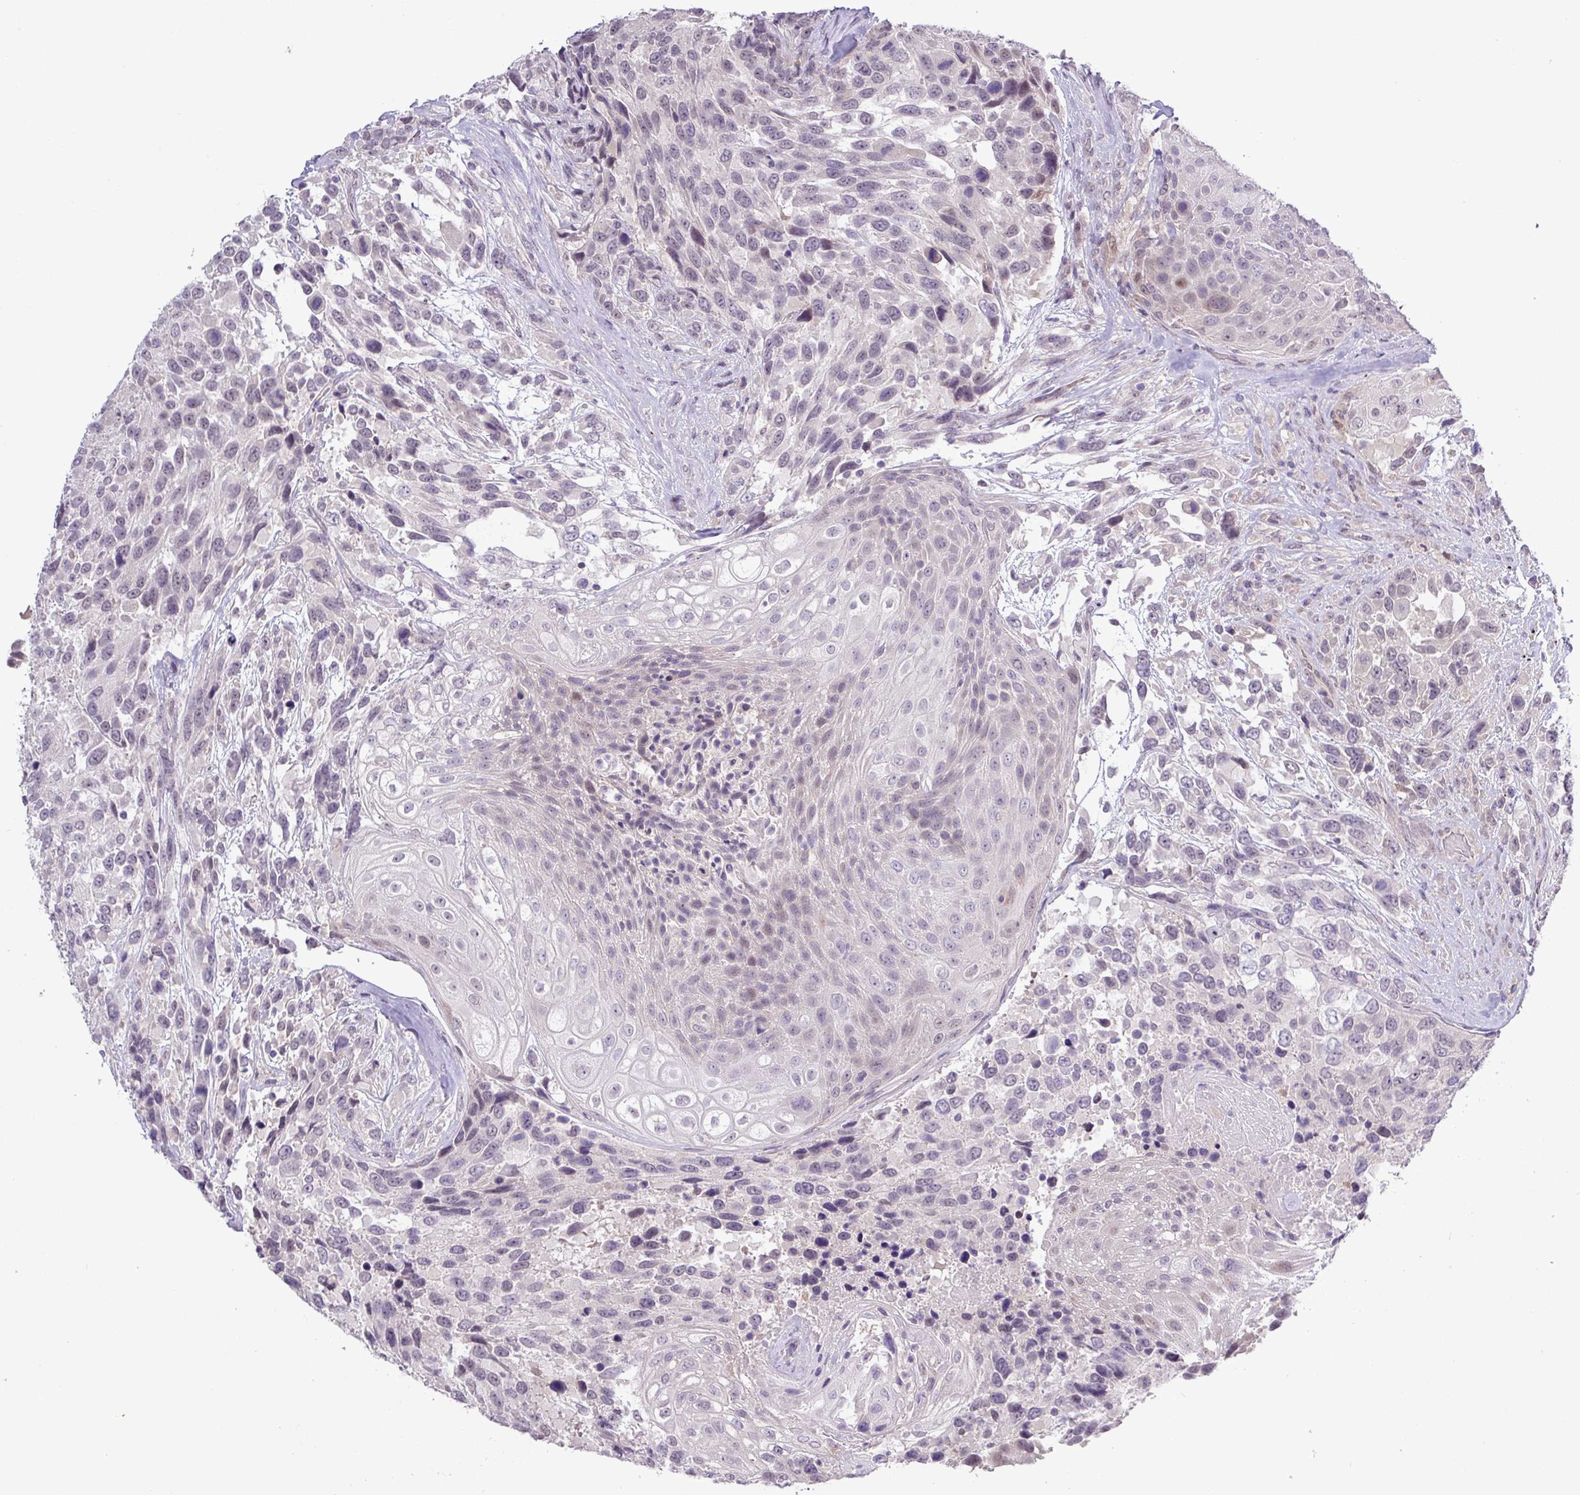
{"staining": {"intensity": "negative", "quantity": "none", "location": "none"}, "tissue": "urothelial cancer", "cell_type": "Tumor cells", "image_type": "cancer", "snomed": [{"axis": "morphology", "description": "Urothelial carcinoma, High grade"}, {"axis": "topography", "description": "Urinary bladder"}], "caption": "This is a image of immunohistochemistry (IHC) staining of urothelial carcinoma (high-grade), which shows no positivity in tumor cells. (DAB immunohistochemistry (IHC) with hematoxylin counter stain).", "gene": "RIPPLY1", "patient": {"sex": "female", "age": 70}}